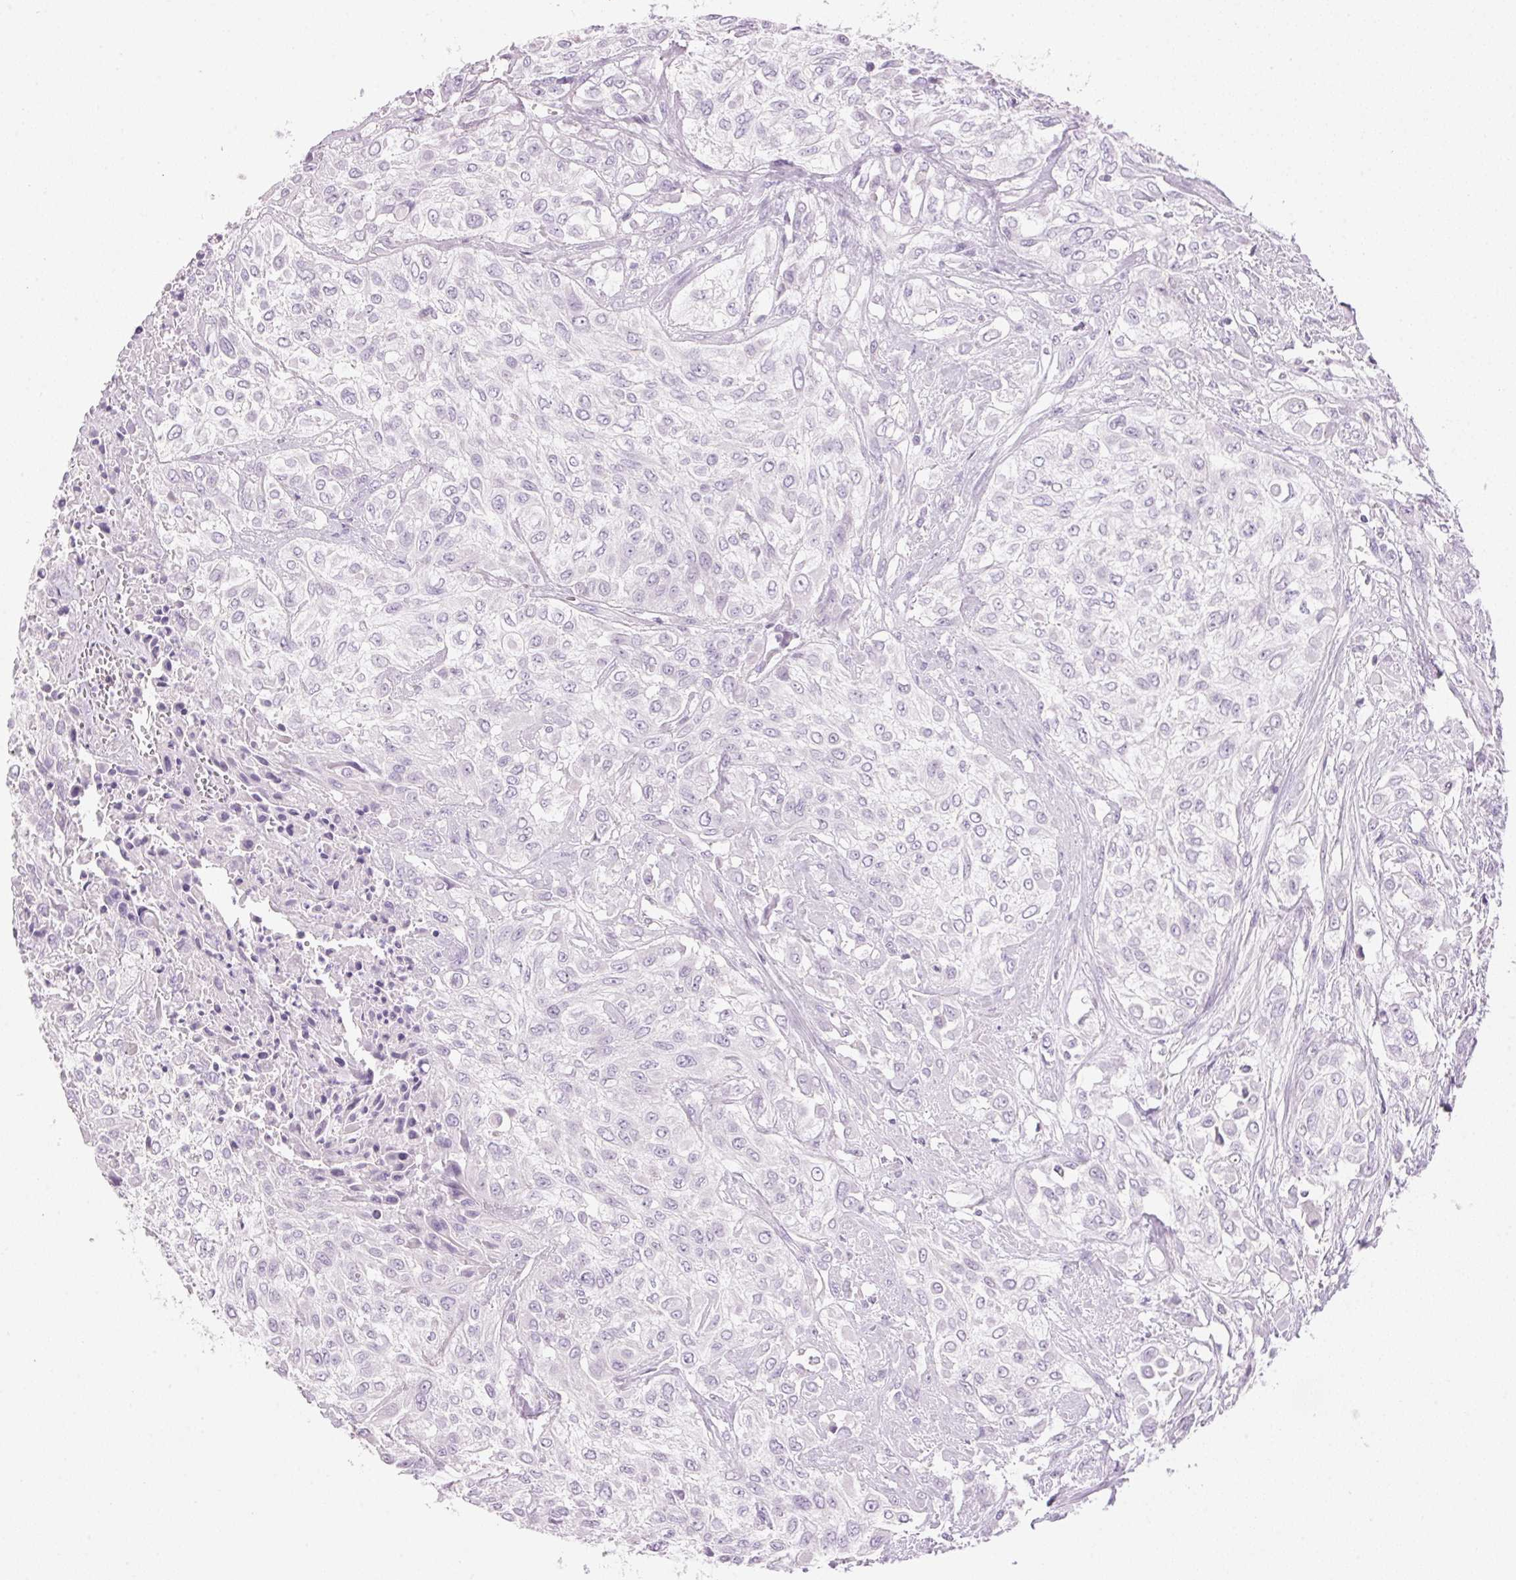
{"staining": {"intensity": "negative", "quantity": "none", "location": "none"}, "tissue": "urothelial cancer", "cell_type": "Tumor cells", "image_type": "cancer", "snomed": [{"axis": "morphology", "description": "Urothelial carcinoma, High grade"}, {"axis": "topography", "description": "Urinary bladder"}], "caption": "The photomicrograph displays no staining of tumor cells in high-grade urothelial carcinoma.", "gene": "HSD17B2", "patient": {"sex": "male", "age": 57}}